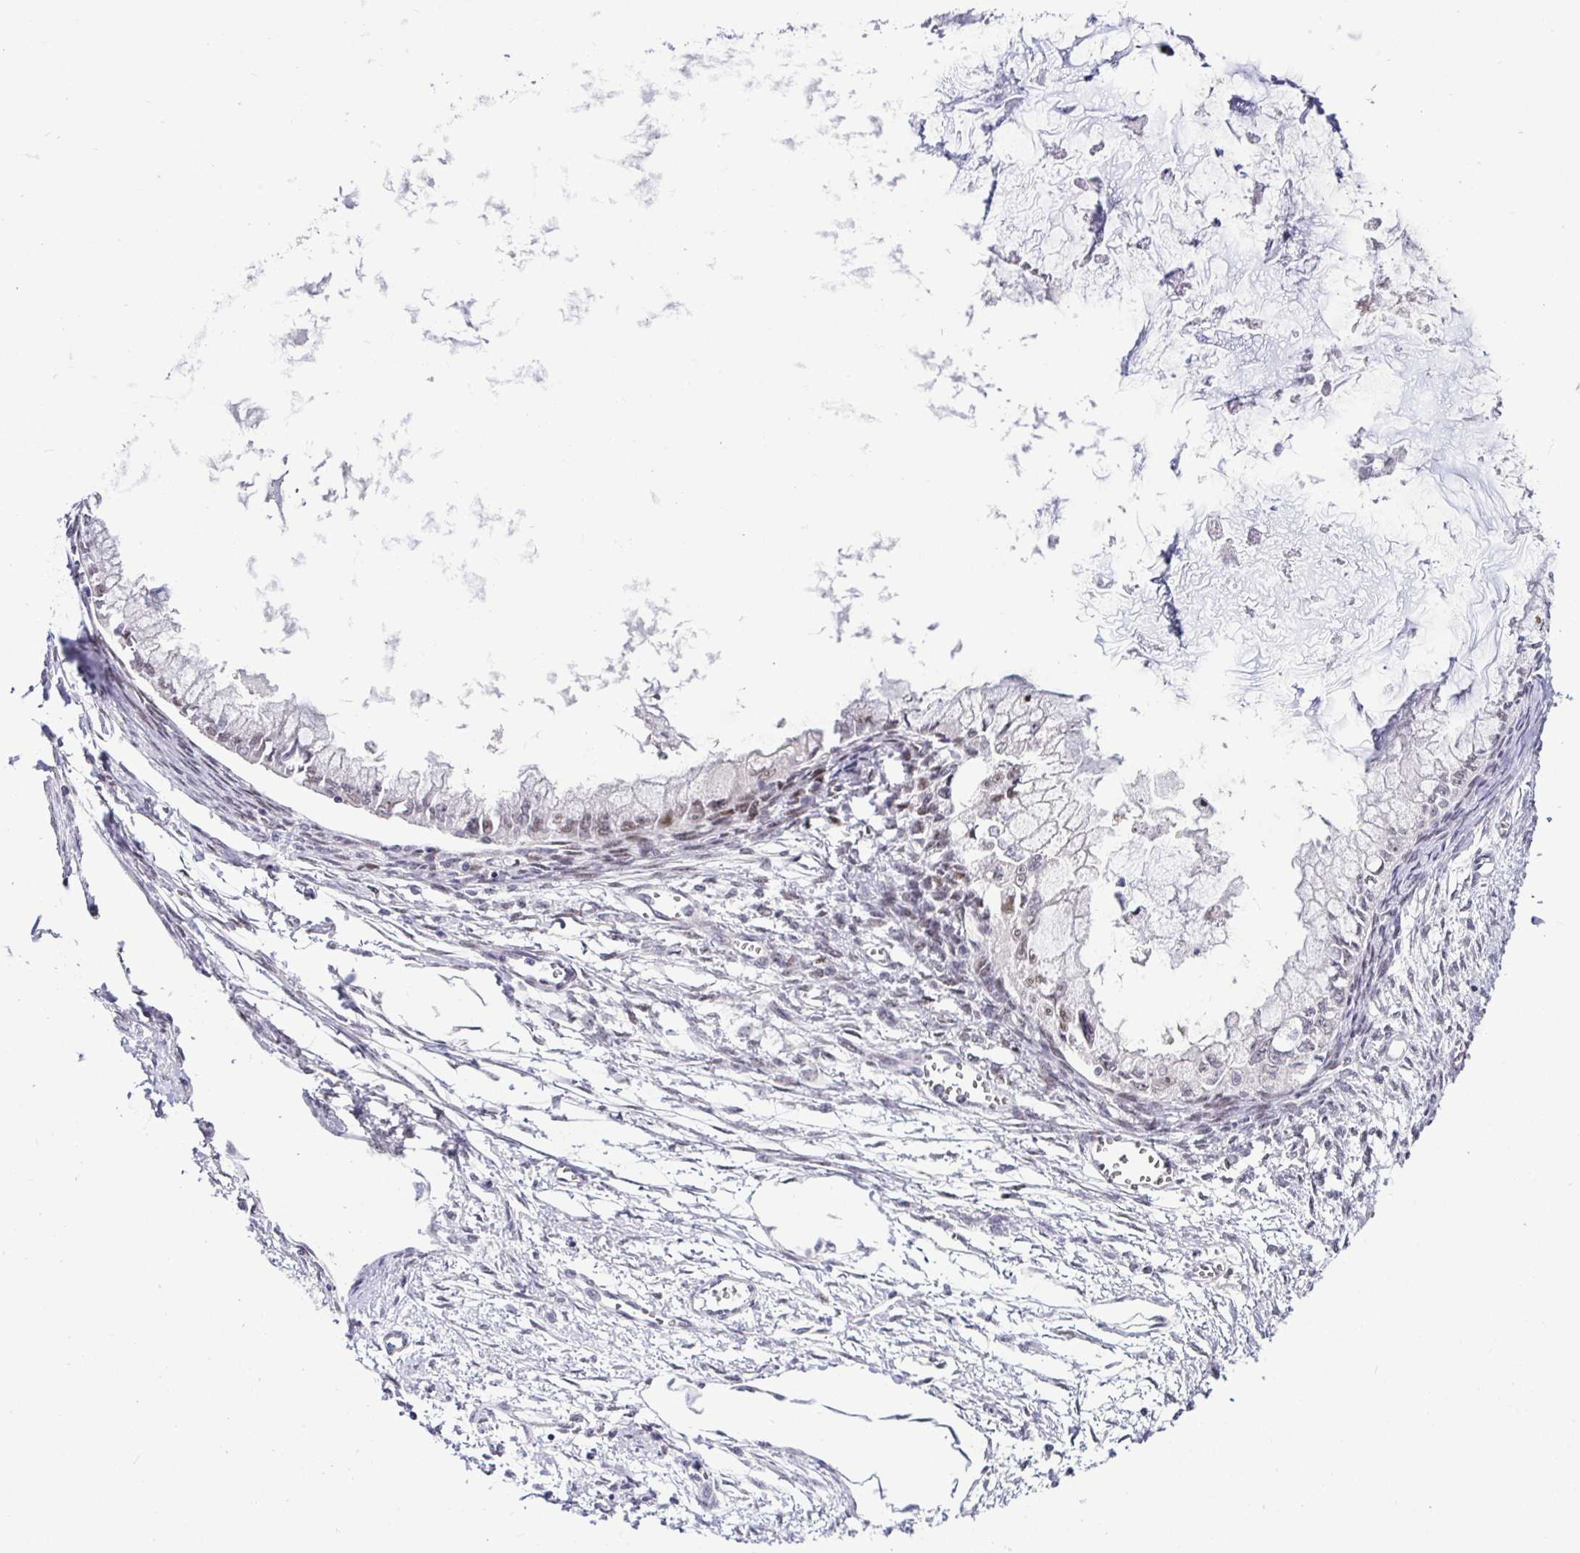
{"staining": {"intensity": "weak", "quantity": "25%-75%", "location": "nuclear"}, "tissue": "ovarian cancer", "cell_type": "Tumor cells", "image_type": "cancer", "snomed": [{"axis": "morphology", "description": "Cystadenocarcinoma, mucinous, NOS"}, {"axis": "topography", "description": "Ovary"}], "caption": "A brown stain labels weak nuclear staining of a protein in ovarian cancer tumor cells. (brown staining indicates protein expression, while blue staining denotes nuclei).", "gene": "NUP188", "patient": {"sex": "female", "age": 34}}